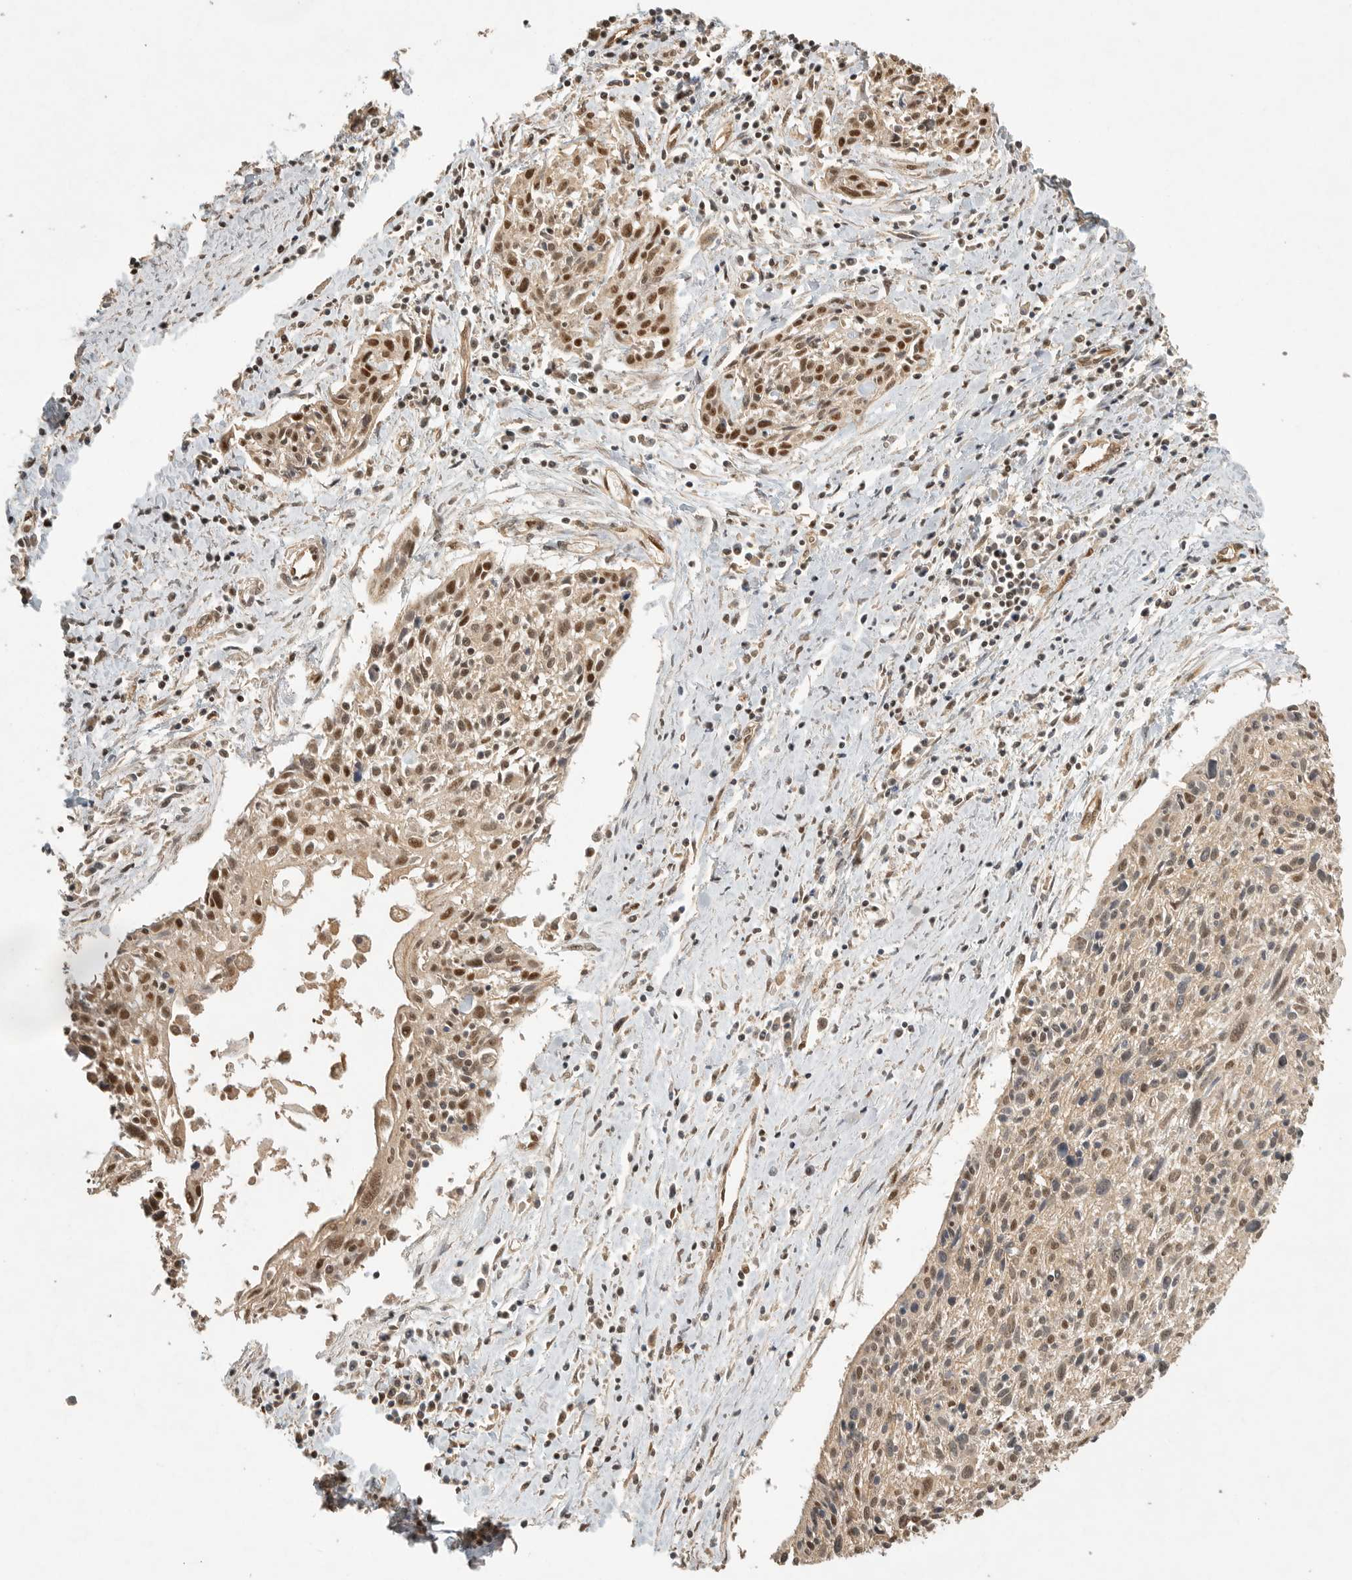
{"staining": {"intensity": "moderate", "quantity": ">75%", "location": "cytoplasmic/membranous,nuclear"}, "tissue": "cervical cancer", "cell_type": "Tumor cells", "image_type": "cancer", "snomed": [{"axis": "morphology", "description": "Squamous cell carcinoma, NOS"}, {"axis": "topography", "description": "Cervix"}], "caption": "Tumor cells exhibit medium levels of moderate cytoplasmic/membranous and nuclear staining in approximately >75% of cells in squamous cell carcinoma (cervical).", "gene": "DFFA", "patient": {"sex": "female", "age": 51}}